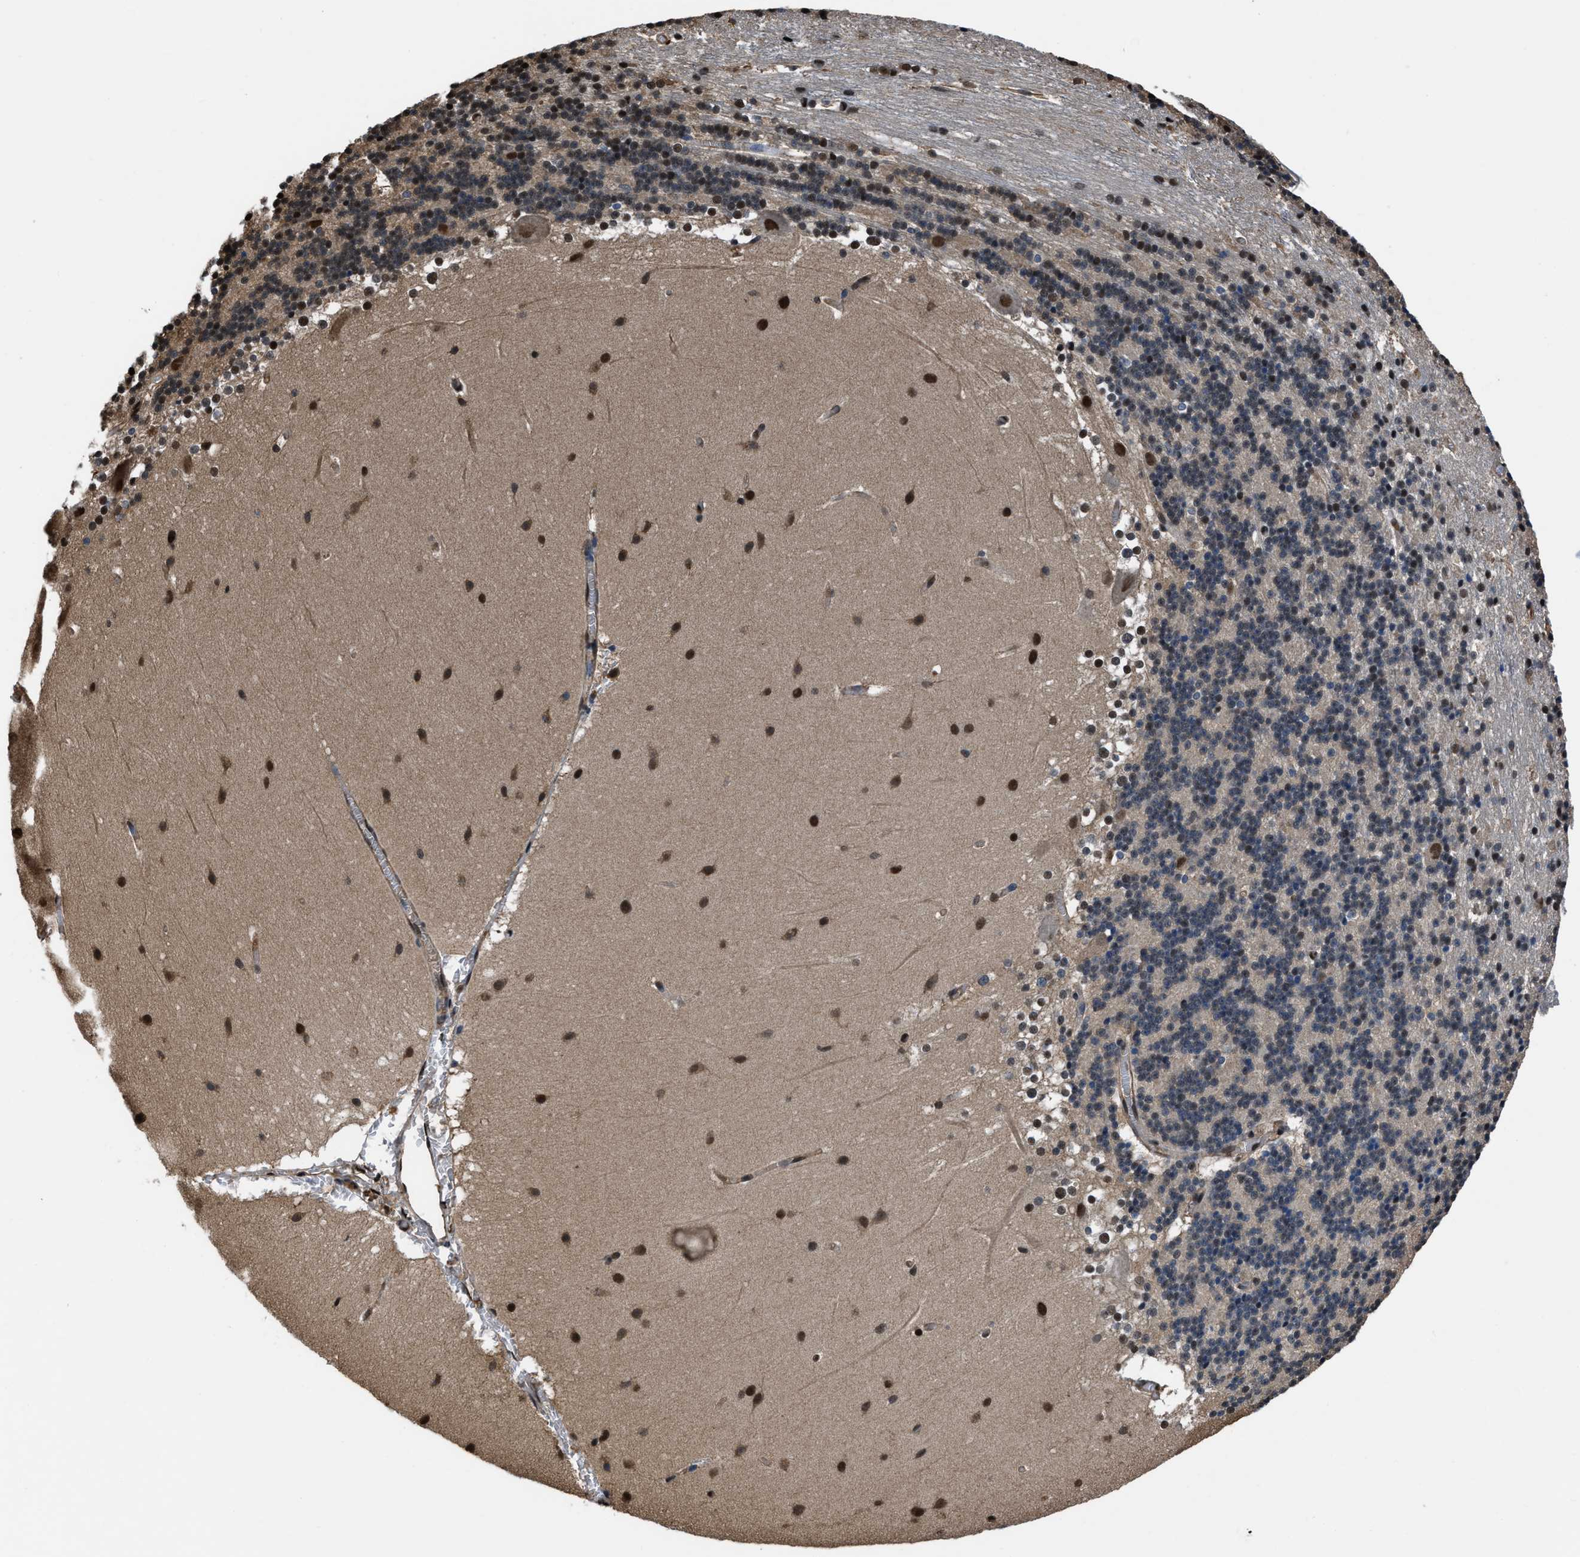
{"staining": {"intensity": "moderate", "quantity": "<25%", "location": "nuclear"}, "tissue": "cerebellum", "cell_type": "Cells in granular layer", "image_type": "normal", "snomed": [{"axis": "morphology", "description": "Normal tissue, NOS"}, {"axis": "topography", "description": "Cerebellum"}], "caption": "Cells in granular layer reveal low levels of moderate nuclear staining in about <25% of cells in unremarkable cerebellum.", "gene": "FNTA", "patient": {"sex": "female", "age": 19}}